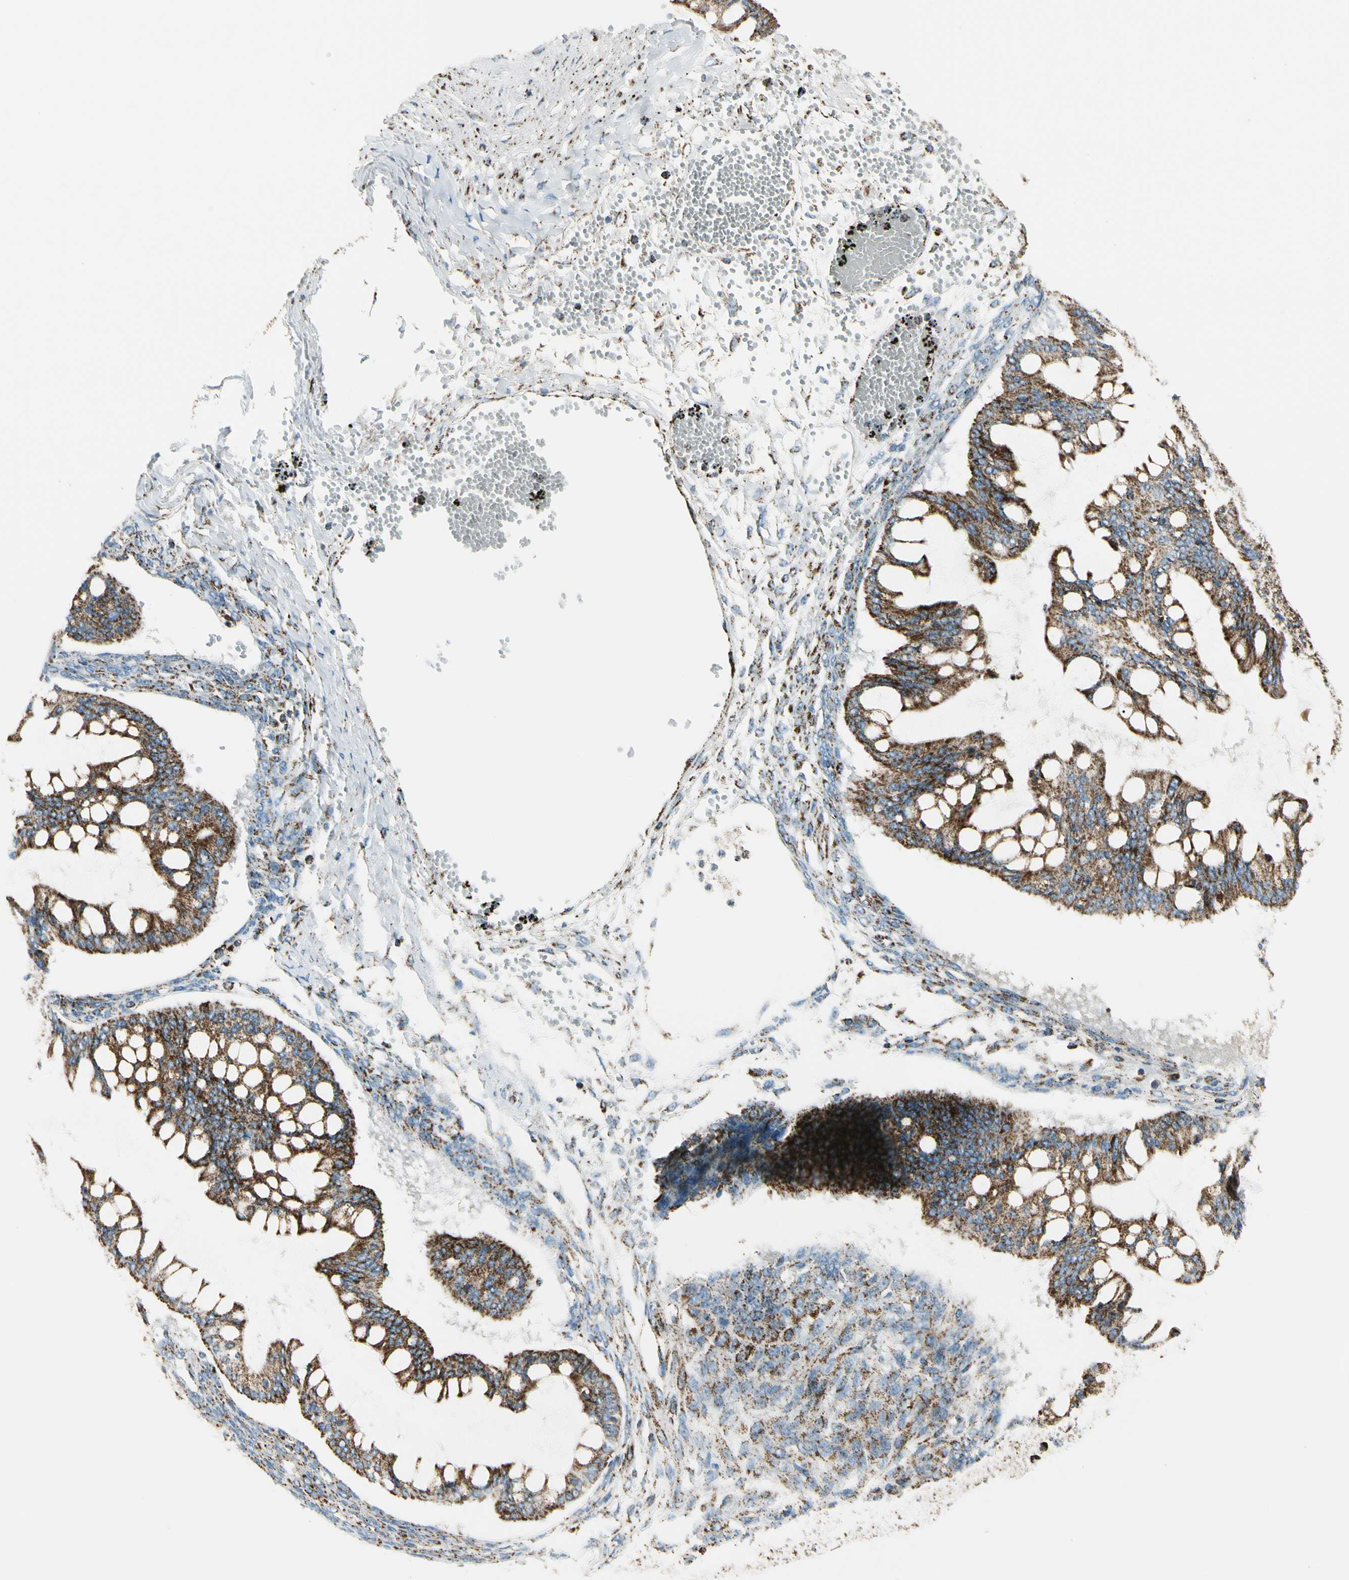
{"staining": {"intensity": "strong", "quantity": ">75%", "location": "cytoplasmic/membranous"}, "tissue": "ovarian cancer", "cell_type": "Tumor cells", "image_type": "cancer", "snomed": [{"axis": "morphology", "description": "Cystadenocarcinoma, mucinous, NOS"}, {"axis": "topography", "description": "Ovary"}], "caption": "An image of human ovarian cancer stained for a protein exhibits strong cytoplasmic/membranous brown staining in tumor cells. (Stains: DAB in brown, nuclei in blue, Microscopy: brightfield microscopy at high magnification).", "gene": "ME2", "patient": {"sex": "female", "age": 73}}